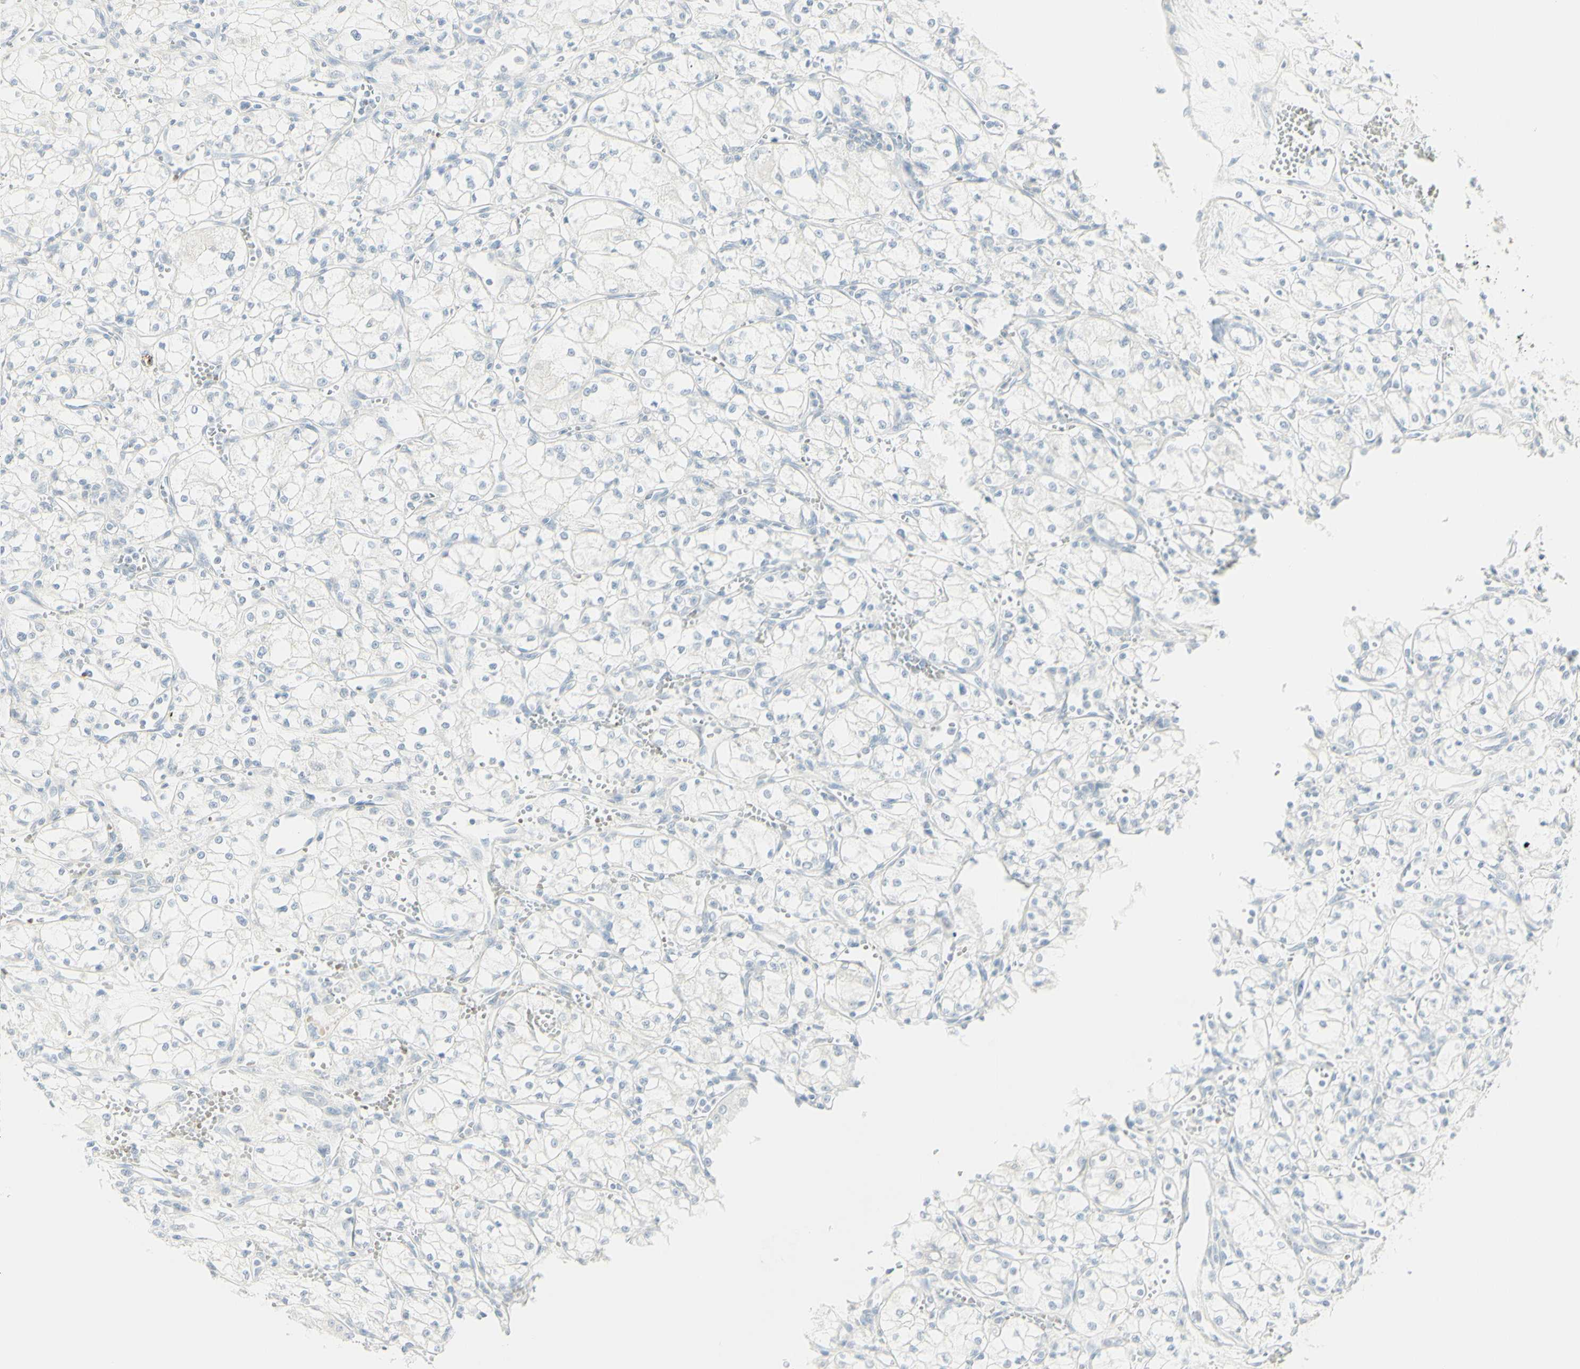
{"staining": {"intensity": "negative", "quantity": "none", "location": "none"}, "tissue": "renal cancer", "cell_type": "Tumor cells", "image_type": "cancer", "snomed": [{"axis": "morphology", "description": "Normal tissue, NOS"}, {"axis": "morphology", "description": "Adenocarcinoma, NOS"}, {"axis": "topography", "description": "Kidney"}], "caption": "Protein analysis of renal cancer (adenocarcinoma) reveals no significant positivity in tumor cells.", "gene": "MDK", "patient": {"sex": "male", "age": 59}}